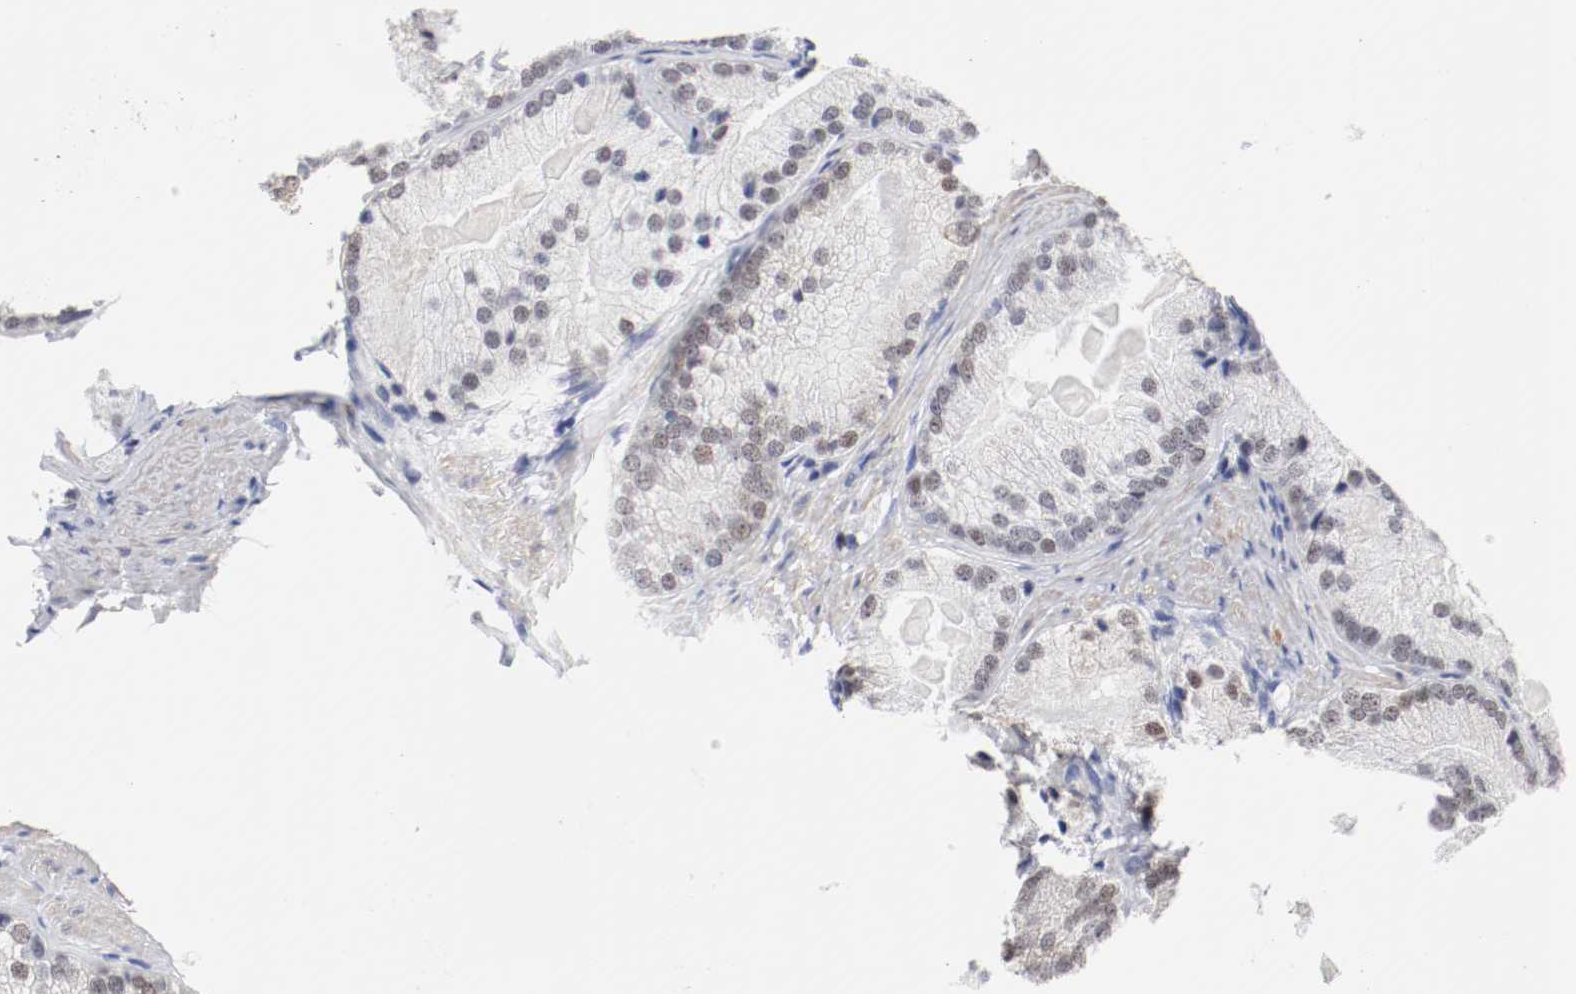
{"staining": {"intensity": "weak", "quantity": "<25%", "location": "nuclear"}, "tissue": "prostate cancer", "cell_type": "Tumor cells", "image_type": "cancer", "snomed": [{"axis": "morphology", "description": "Adenocarcinoma, Low grade"}, {"axis": "topography", "description": "Prostate"}], "caption": "Protein analysis of low-grade adenocarcinoma (prostate) displays no significant staining in tumor cells.", "gene": "GRHL2", "patient": {"sex": "male", "age": 69}}